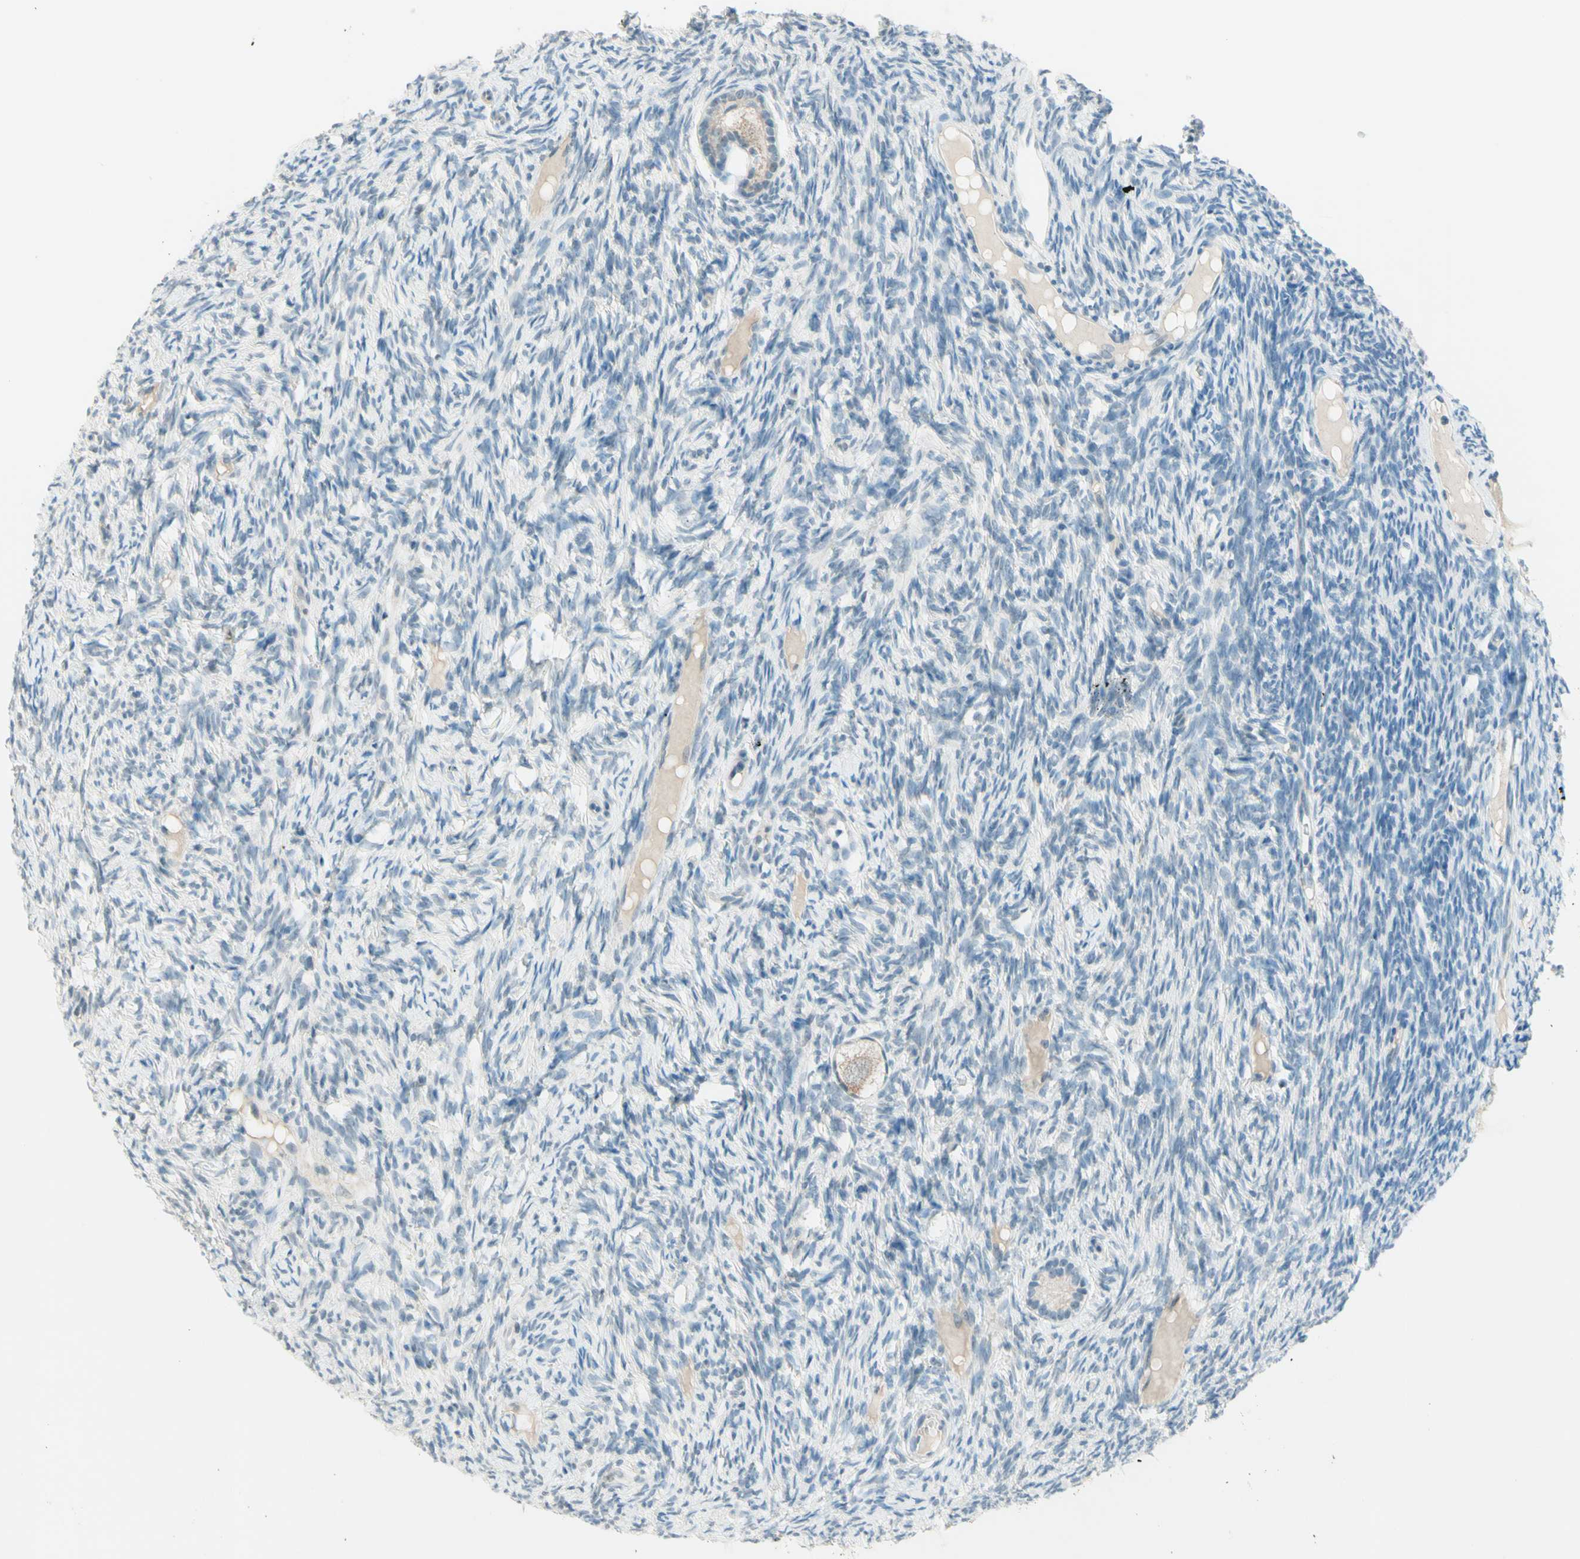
{"staining": {"intensity": "weak", "quantity": ">75%", "location": "cytoplasmic/membranous"}, "tissue": "ovary", "cell_type": "Follicle cells", "image_type": "normal", "snomed": [{"axis": "morphology", "description": "Normal tissue, NOS"}, {"axis": "topography", "description": "Ovary"}], "caption": "Ovary stained with DAB immunohistochemistry (IHC) shows low levels of weak cytoplasmic/membranous expression in approximately >75% of follicle cells.", "gene": "JPH1", "patient": {"sex": "female", "age": 33}}